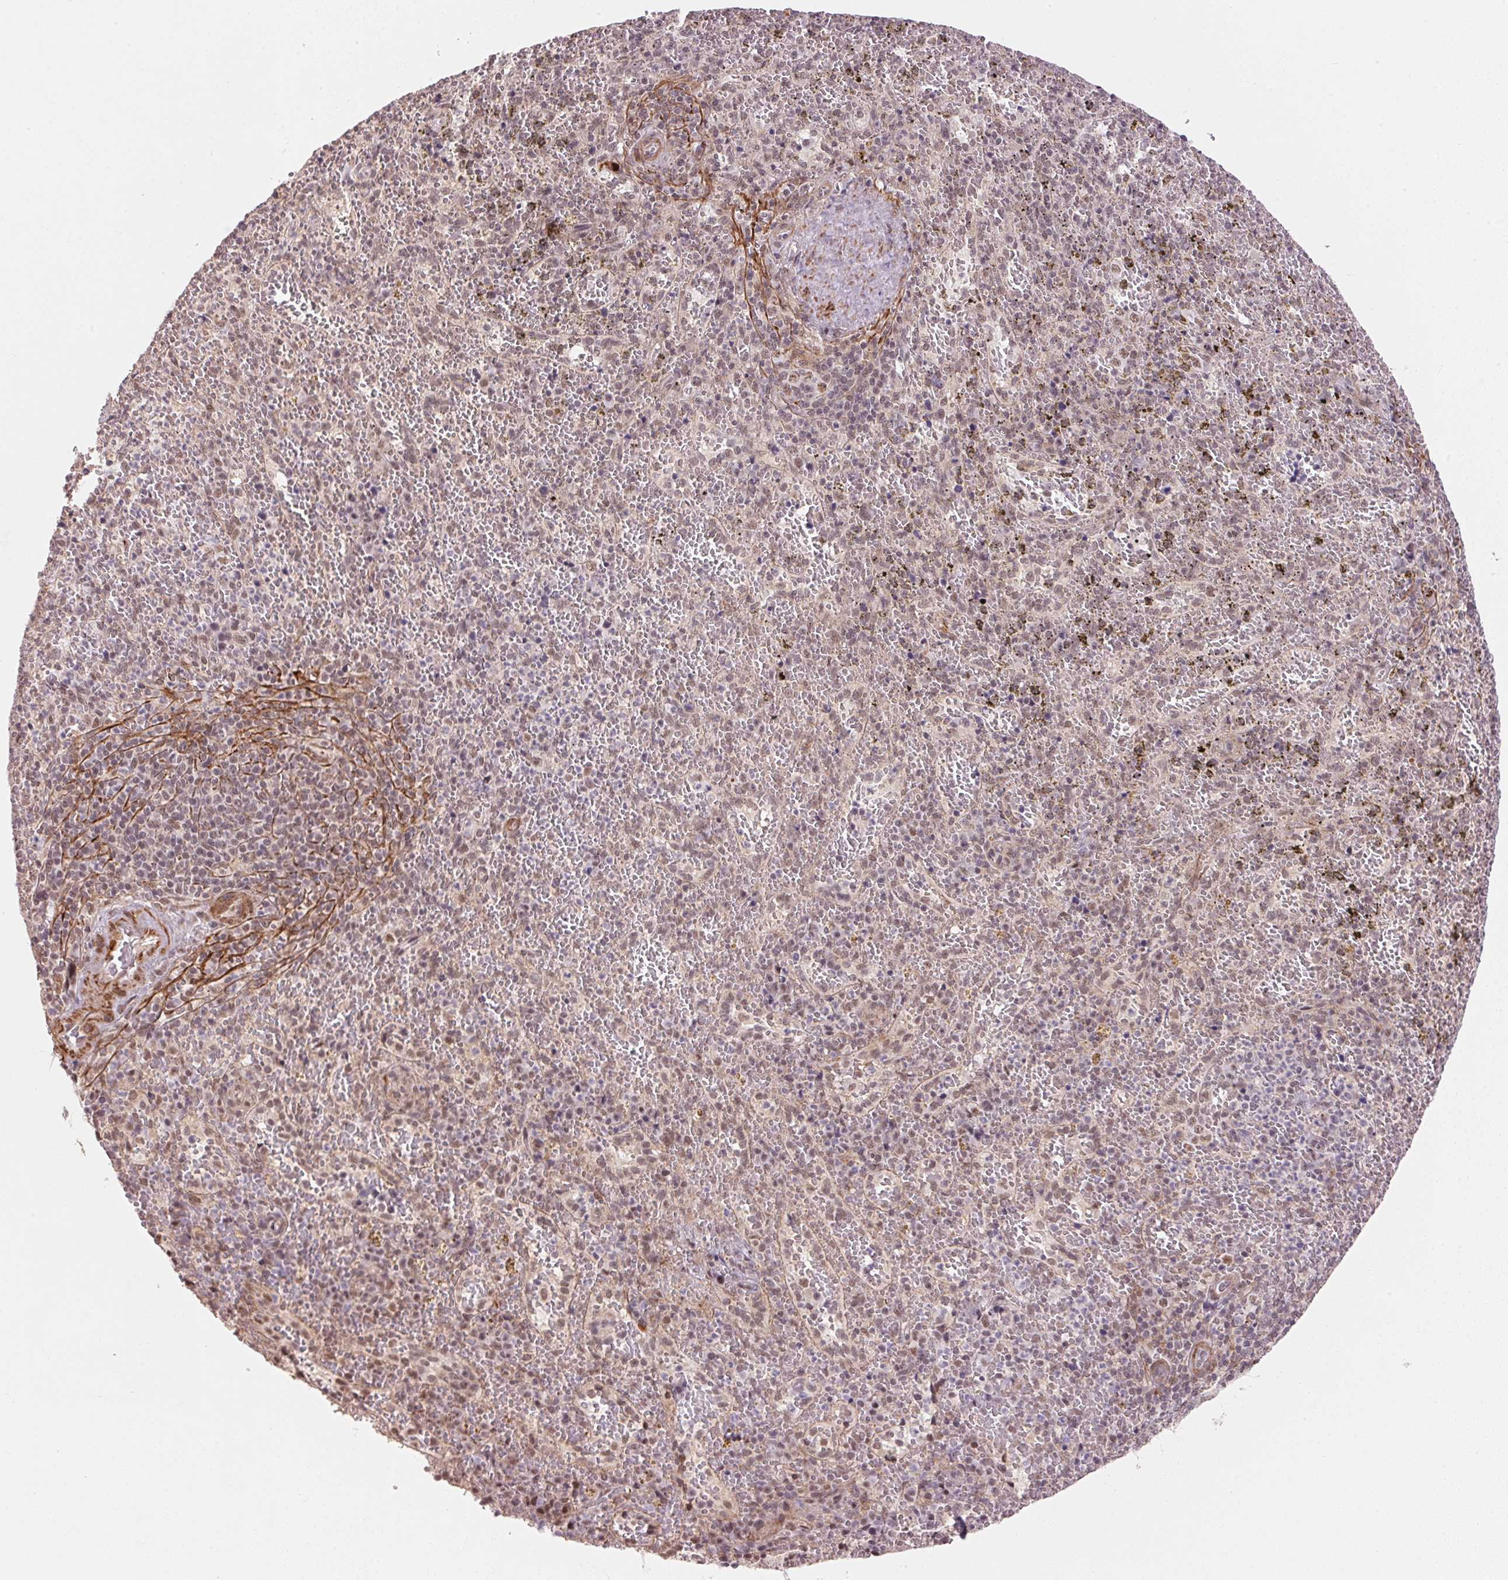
{"staining": {"intensity": "weak", "quantity": "<25%", "location": "nuclear"}, "tissue": "spleen", "cell_type": "Cells in red pulp", "image_type": "normal", "snomed": [{"axis": "morphology", "description": "Normal tissue, NOS"}, {"axis": "topography", "description": "Spleen"}], "caption": "This is a image of immunohistochemistry staining of normal spleen, which shows no positivity in cells in red pulp.", "gene": "HNRNPDL", "patient": {"sex": "female", "age": 50}}